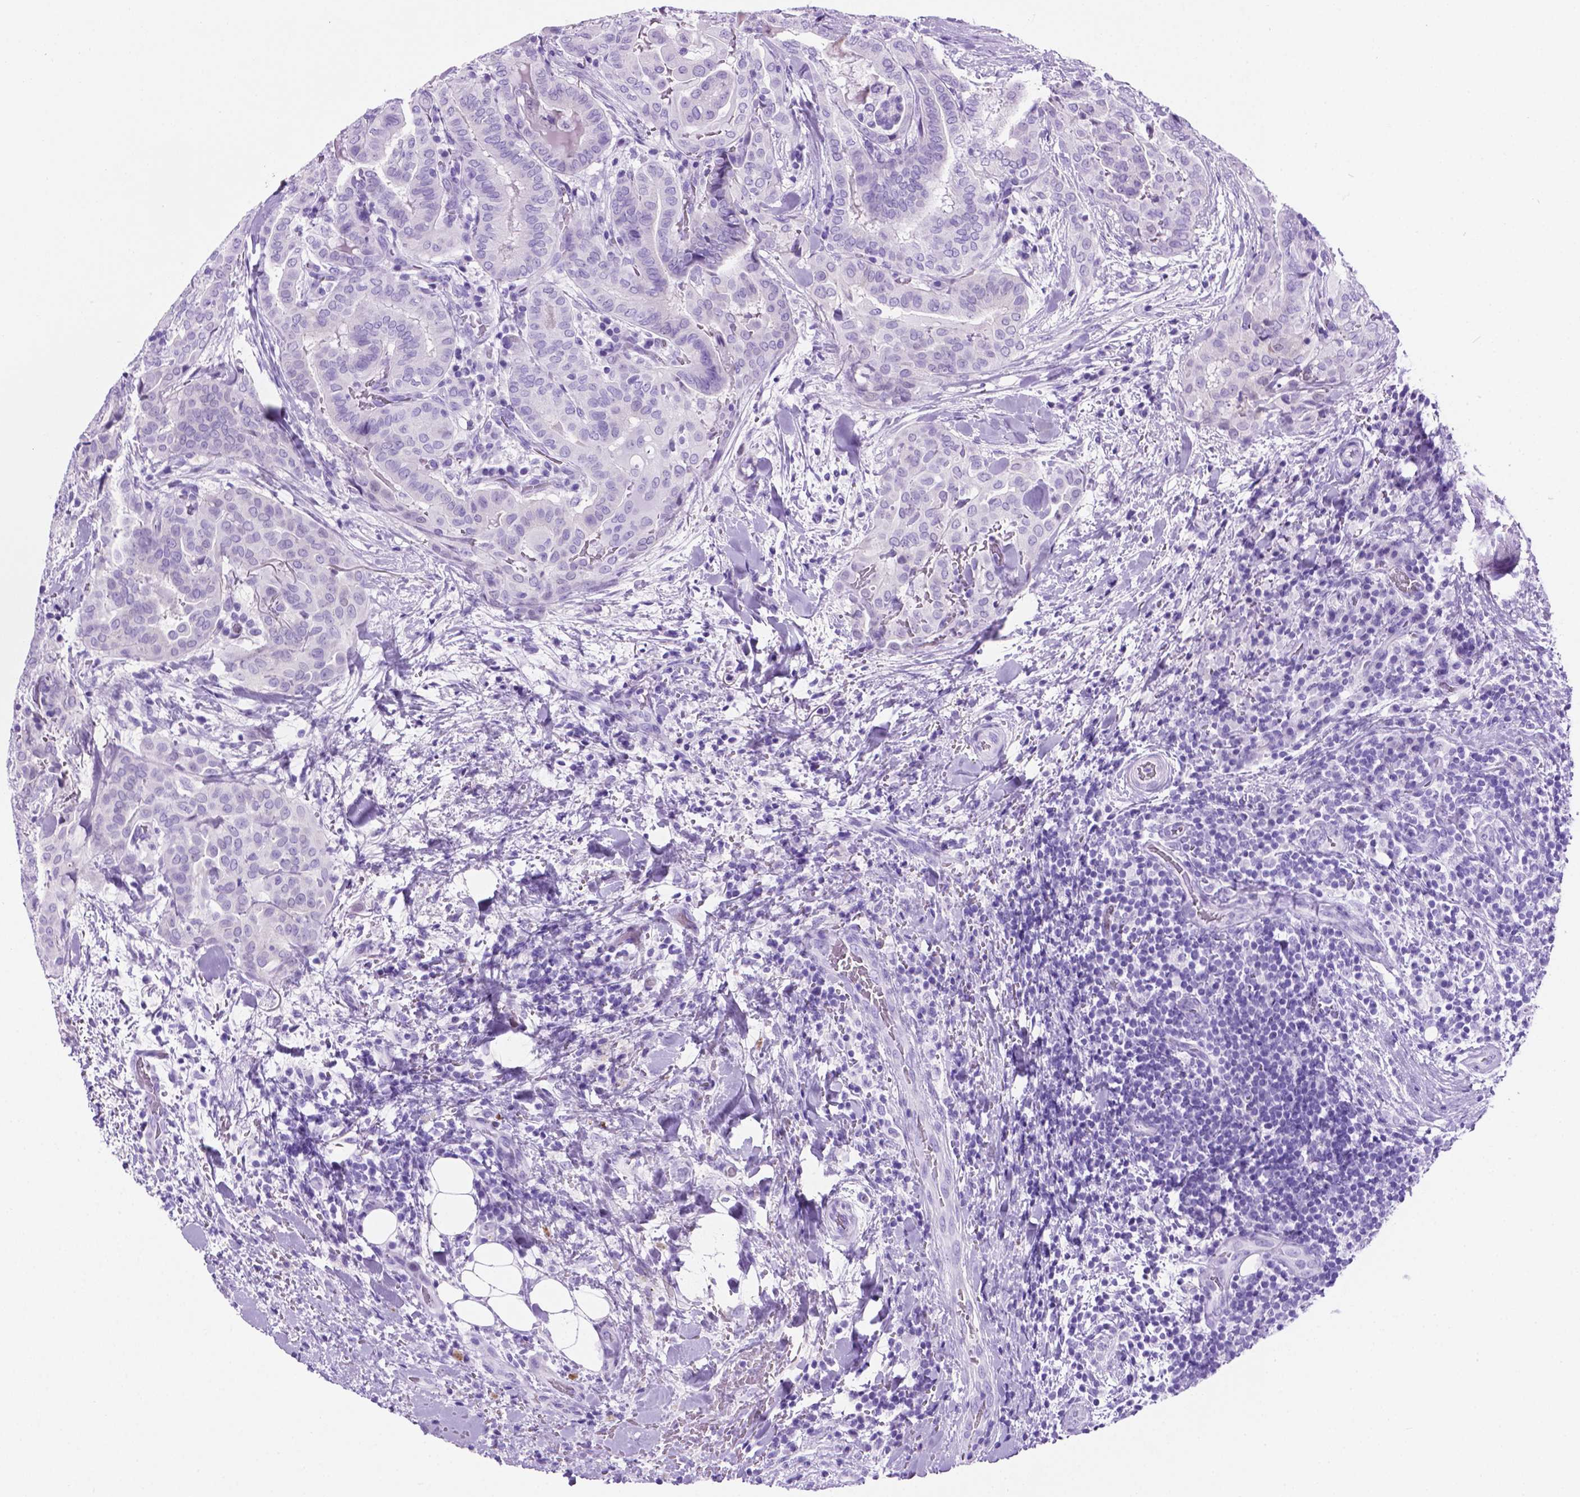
{"staining": {"intensity": "negative", "quantity": "none", "location": "none"}, "tissue": "thyroid cancer", "cell_type": "Tumor cells", "image_type": "cancer", "snomed": [{"axis": "morphology", "description": "Papillary adenocarcinoma, NOS"}, {"axis": "topography", "description": "Thyroid gland"}], "caption": "This histopathology image is of thyroid cancer (papillary adenocarcinoma) stained with immunohistochemistry (IHC) to label a protein in brown with the nuclei are counter-stained blue. There is no expression in tumor cells.", "gene": "C17orf107", "patient": {"sex": "female", "age": 61}}